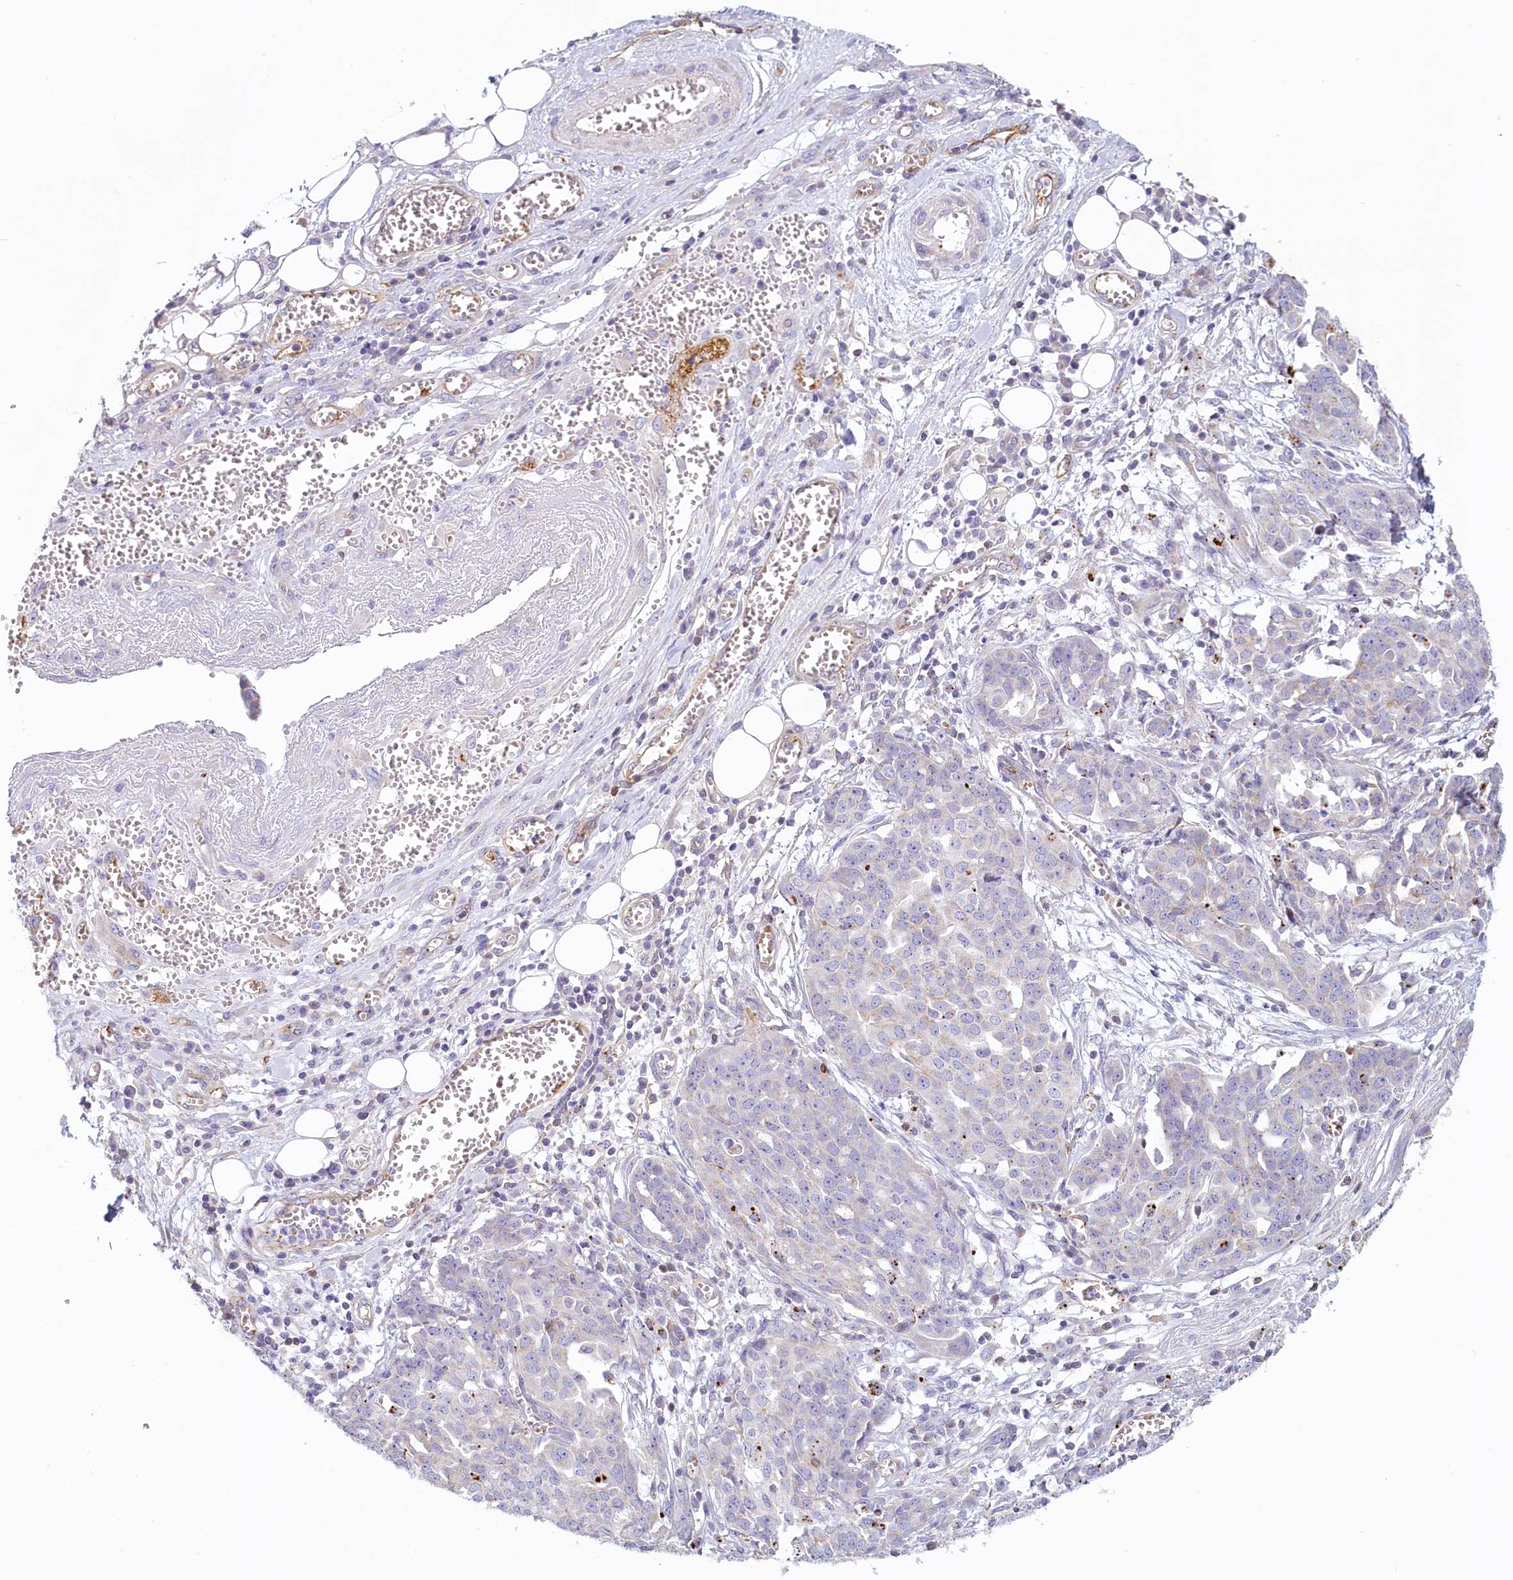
{"staining": {"intensity": "negative", "quantity": "none", "location": "none"}, "tissue": "ovarian cancer", "cell_type": "Tumor cells", "image_type": "cancer", "snomed": [{"axis": "morphology", "description": "Cystadenocarcinoma, serous, NOS"}, {"axis": "topography", "description": "Soft tissue"}, {"axis": "topography", "description": "Ovary"}], "caption": "Tumor cells are negative for brown protein staining in serous cystadenocarcinoma (ovarian). (Brightfield microscopy of DAB immunohistochemistry at high magnification).", "gene": "LMOD3", "patient": {"sex": "female", "age": 57}}